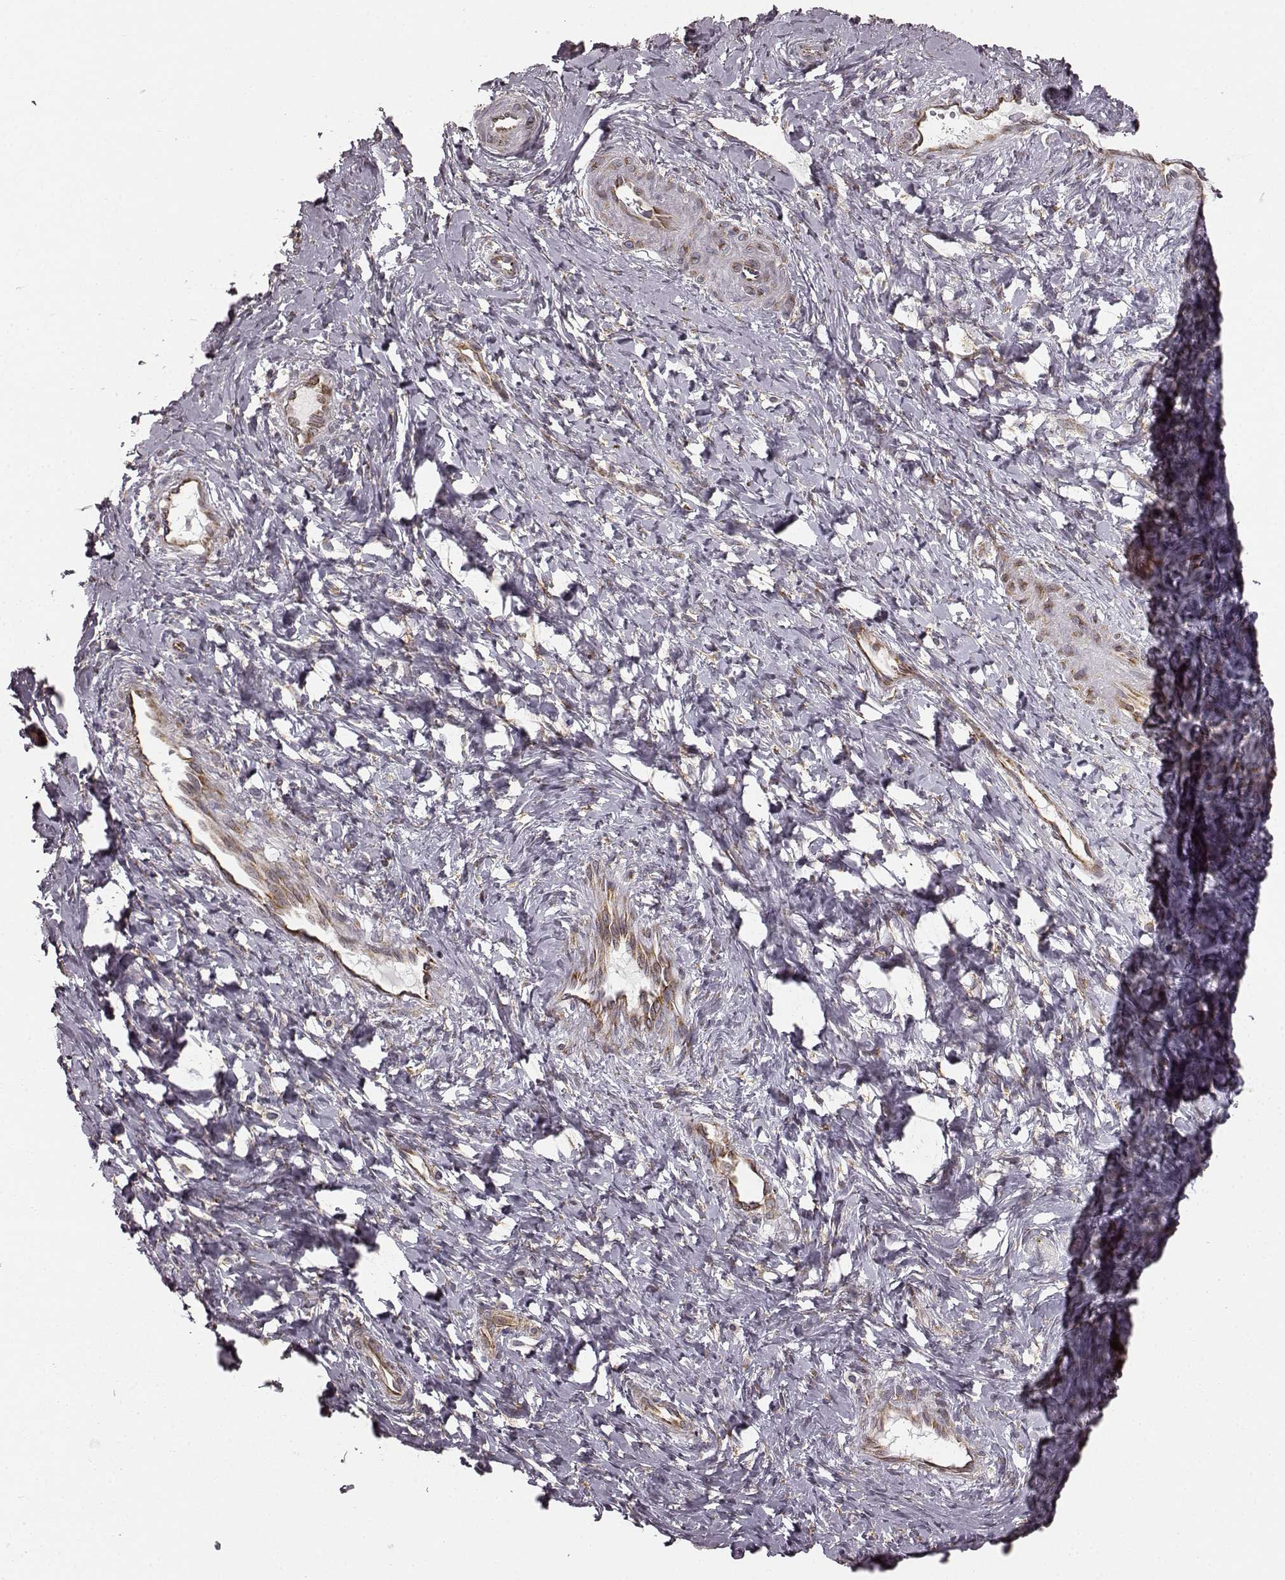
{"staining": {"intensity": "weak", "quantity": ">75%", "location": "cytoplasmic/membranous"}, "tissue": "cervix", "cell_type": "Glandular cells", "image_type": "normal", "snomed": [{"axis": "morphology", "description": "Normal tissue, NOS"}, {"axis": "topography", "description": "Cervix"}], "caption": "Immunohistochemistry (IHC) histopathology image of benign human cervix stained for a protein (brown), which displays low levels of weak cytoplasmic/membranous positivity in about >75% of glandular cells.", "gene": "TMEM14A", "patient": {"sex": "female", "age": 37}}